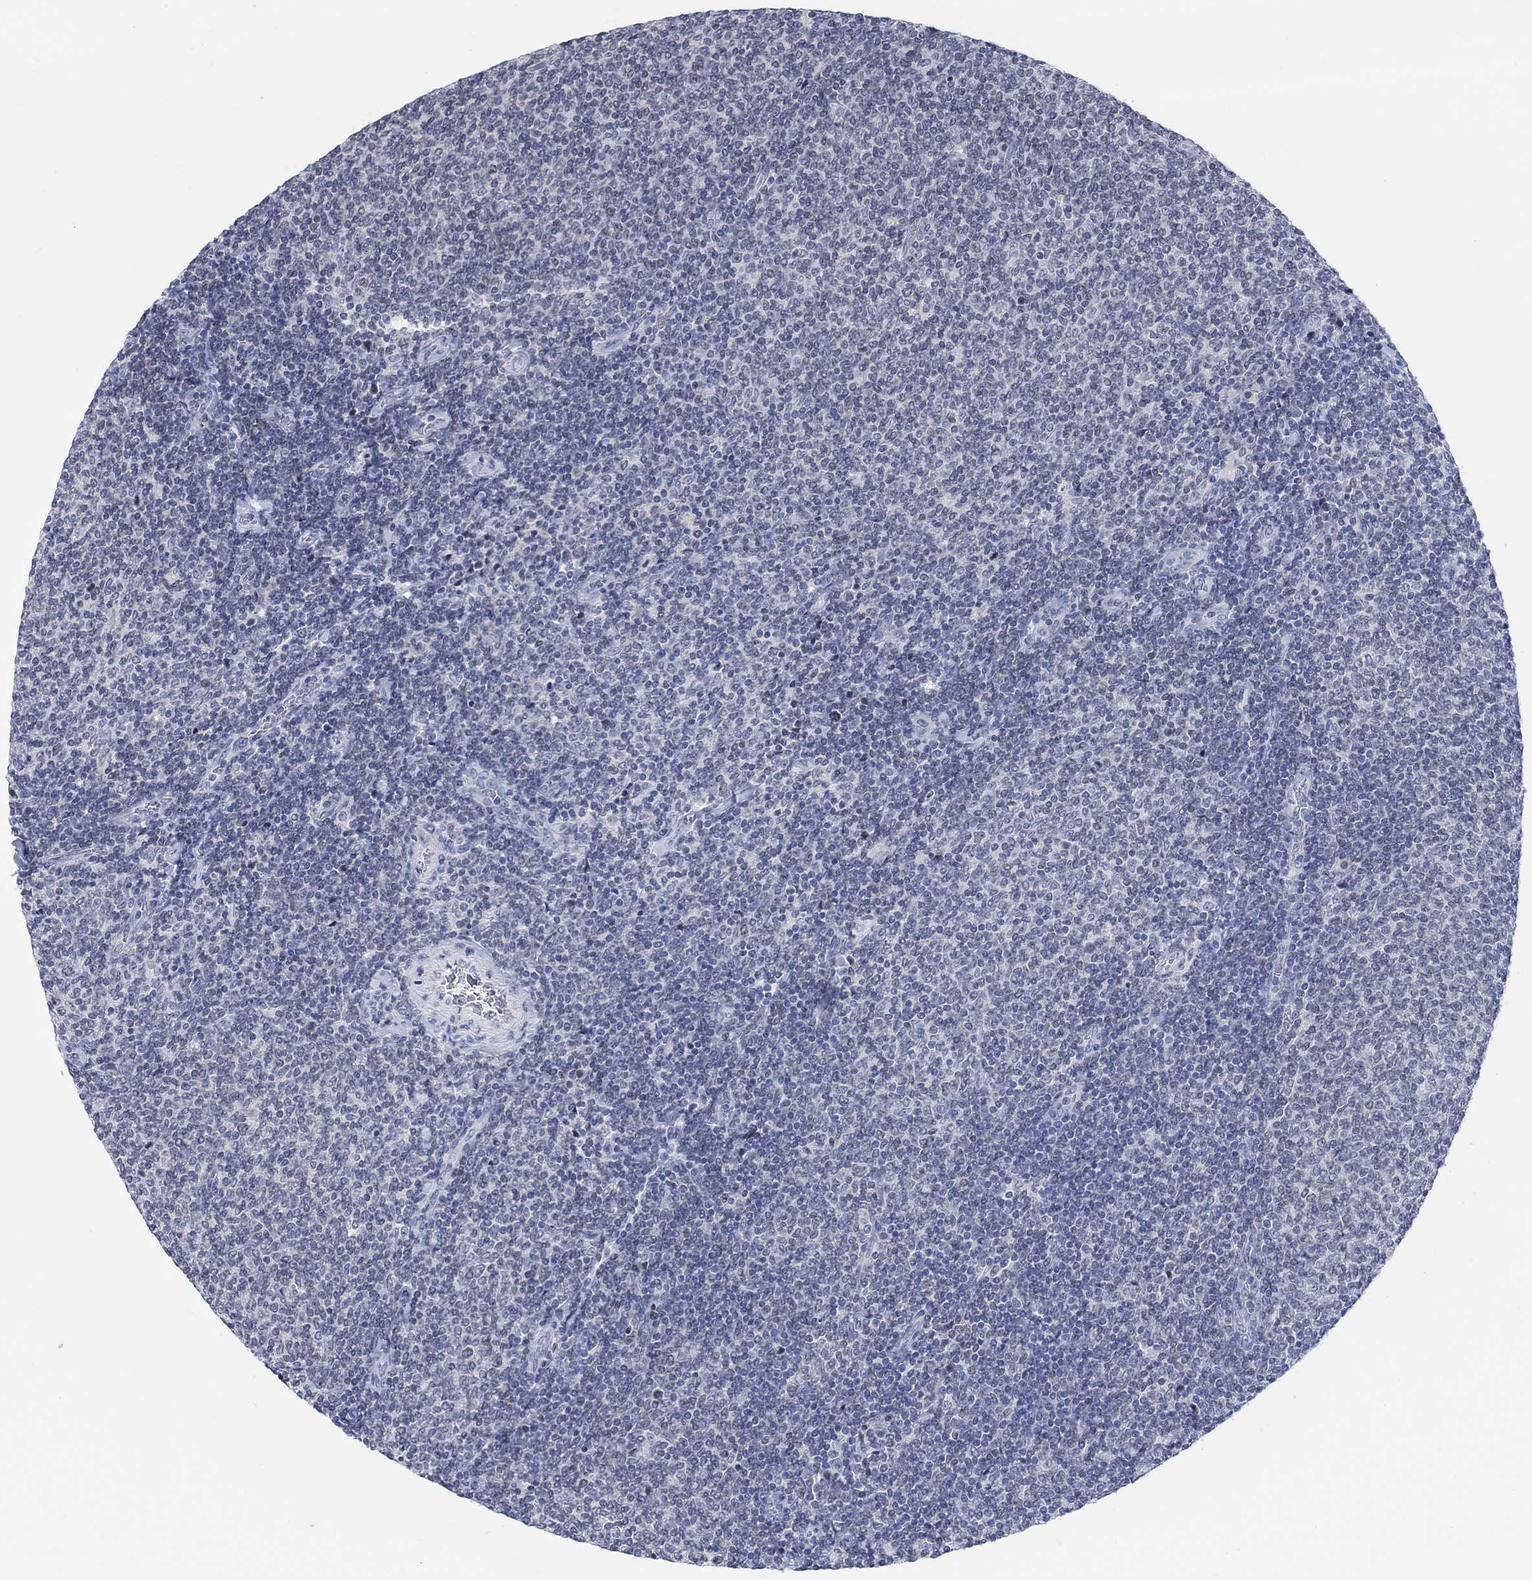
{"staining": {"intensity": "negative", "quantity": "none", "location": "none"}, "tissue": "lymphoma", "cell_type": "Tumor cells", "image_type": "cancer", "snomed": [{"axis": "morphology", "description": "Malignant lymphoma, non-Hodgkin's type, Low grade"}, {"axis": "topography", "description": "Lymph node"}], "caption": "A high-resolution photomicrograph shows IHC staining of low-grade malignant lymphoma, non-Hodgkin's type, which shows no significant positivity in tumor cells. (Stains: DAB (3,3'-diaminobenzidine) immunohistochemistry with hematoxylin counter stain, Microscopy: brightfield microscopy at high magnification).", "gene": "ATP6V1E2", "patient": {"sex": "male", "age": 52}}